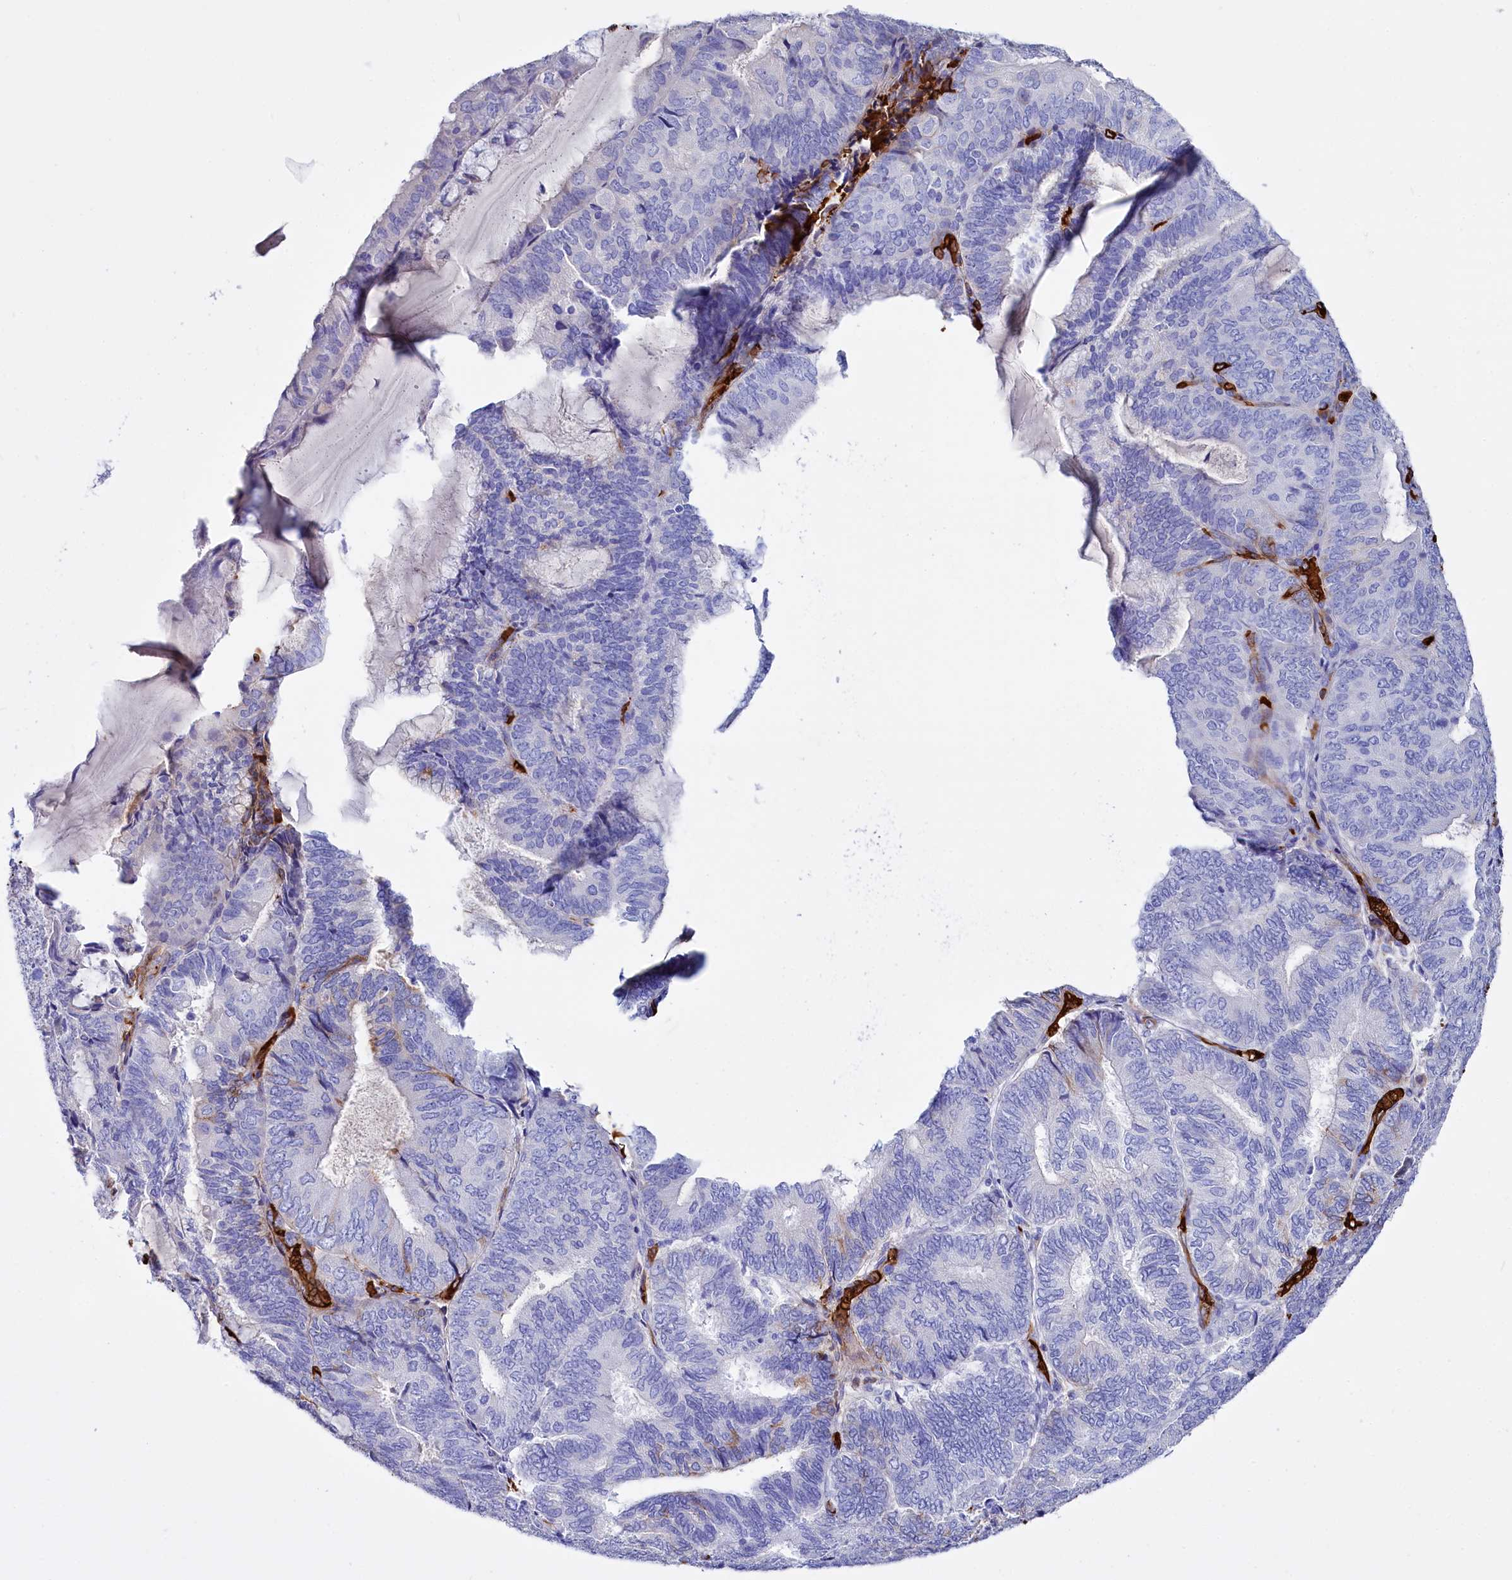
{"staining": {"intensity": "negative", "quantity": "none", "location": "none"}, "tissue": "endometrial cancer", "cell_type": "Tumor cells", "image_type": "cancer", "snomed": [{"axis": "morphology", "description": "Adenocarcinoma, NOS"}, {"axis": "topography", "description": "Endometrium"}], "caption": "Immunohistochemistry (IHC) histopathology image of endometrial adenocarcinoma stained for a protein (brown), which displays no staining in tumor cells.", "gene": "RPUSD3", "patient": {"sex": "female", "age": 81}}